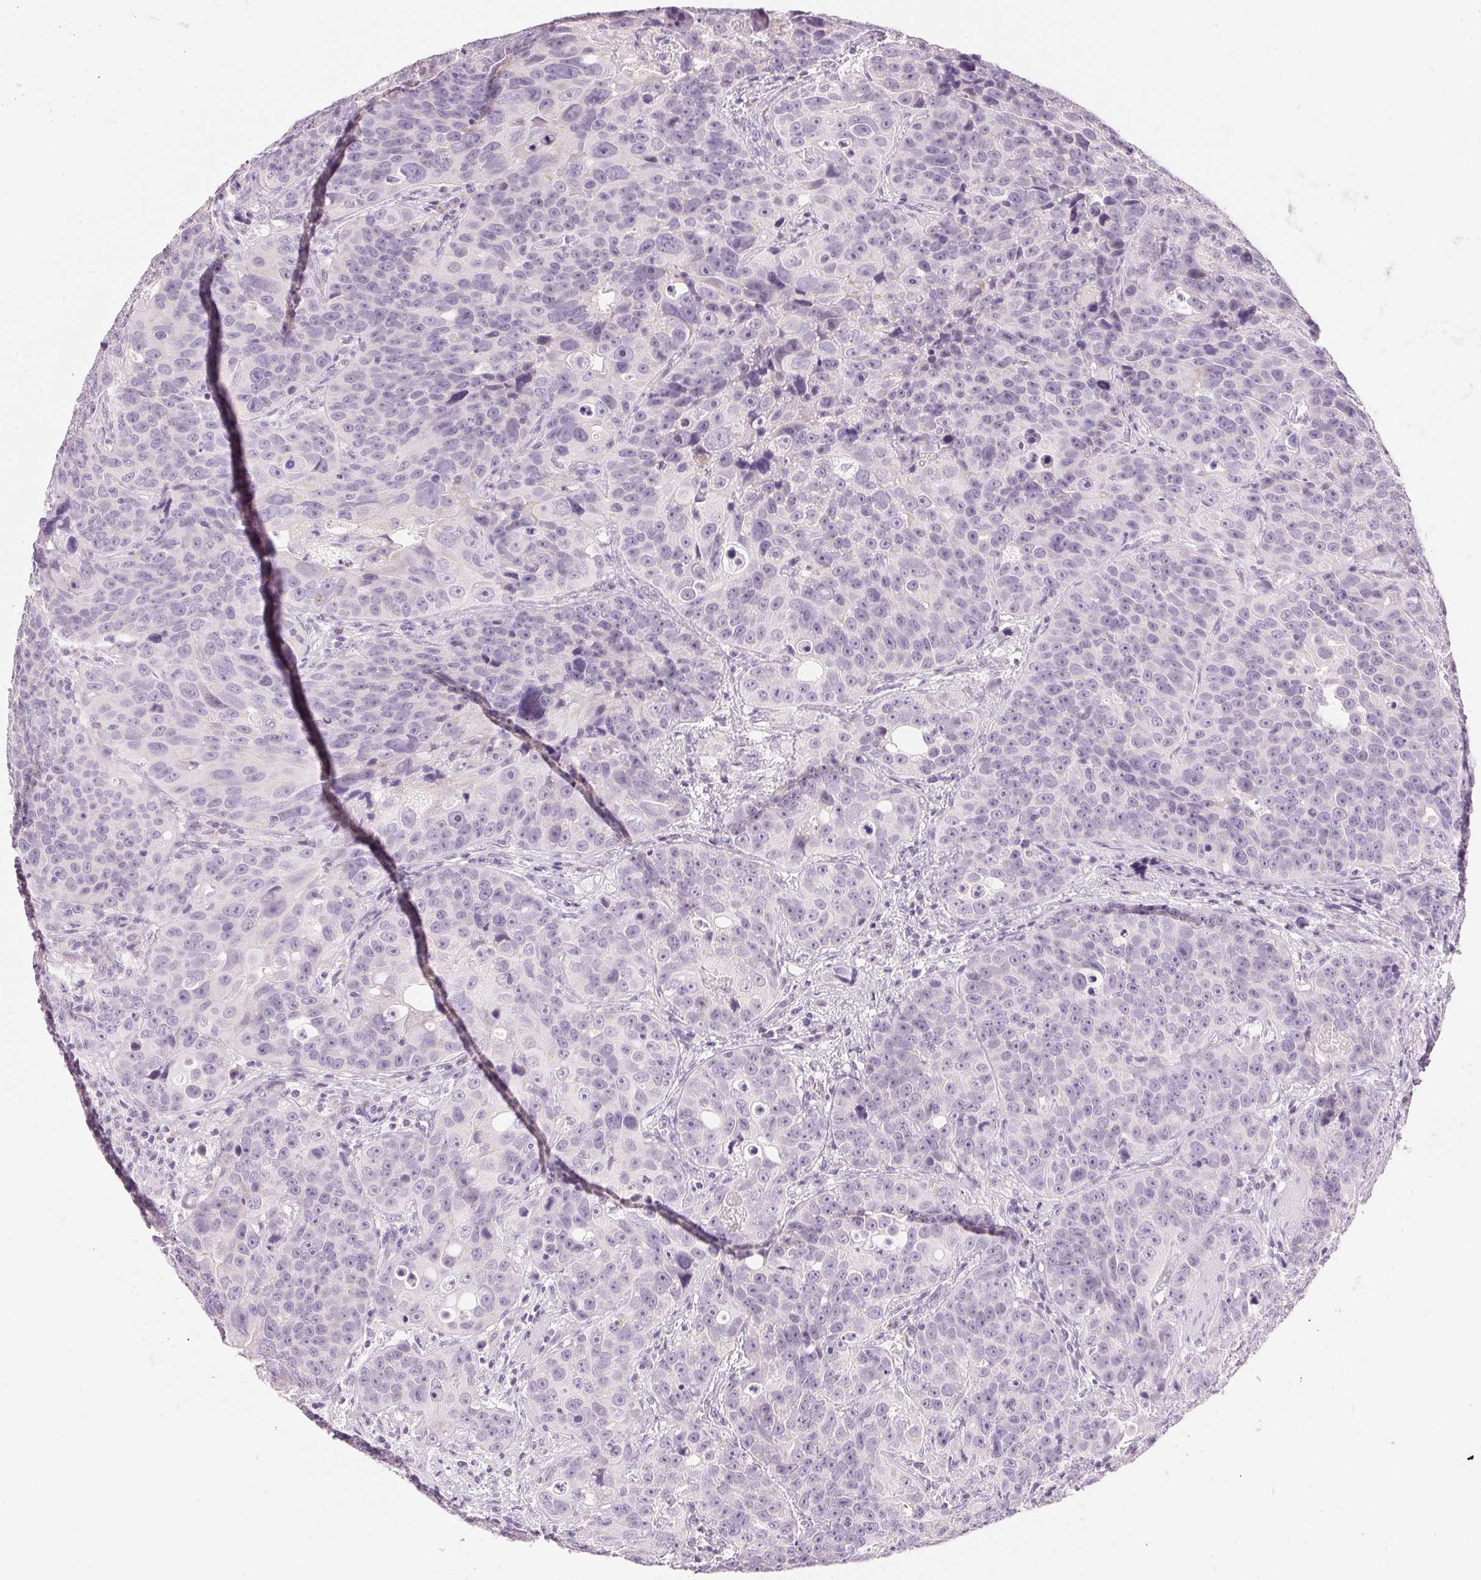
{"staining": {"intensity": "negative", "quantity": "none", "location": "none"}, "tissue": "urothelial cancer", "cell_type": "Tumor cells", "image_type": "cancer", "snomed": [{"axis": "morphology", "description": "Urothelial carcinoma, NOS"}, {"axis": "topography", "description": "Urinary bladder"}], "caption": "Human transitional cell carcinoma stained for a protein using immunohistochemistry (IHC) demonstrates no expression in tumor cells.", "gene": "HOXB13", "patient": {"sex": "male", "age": 52}}